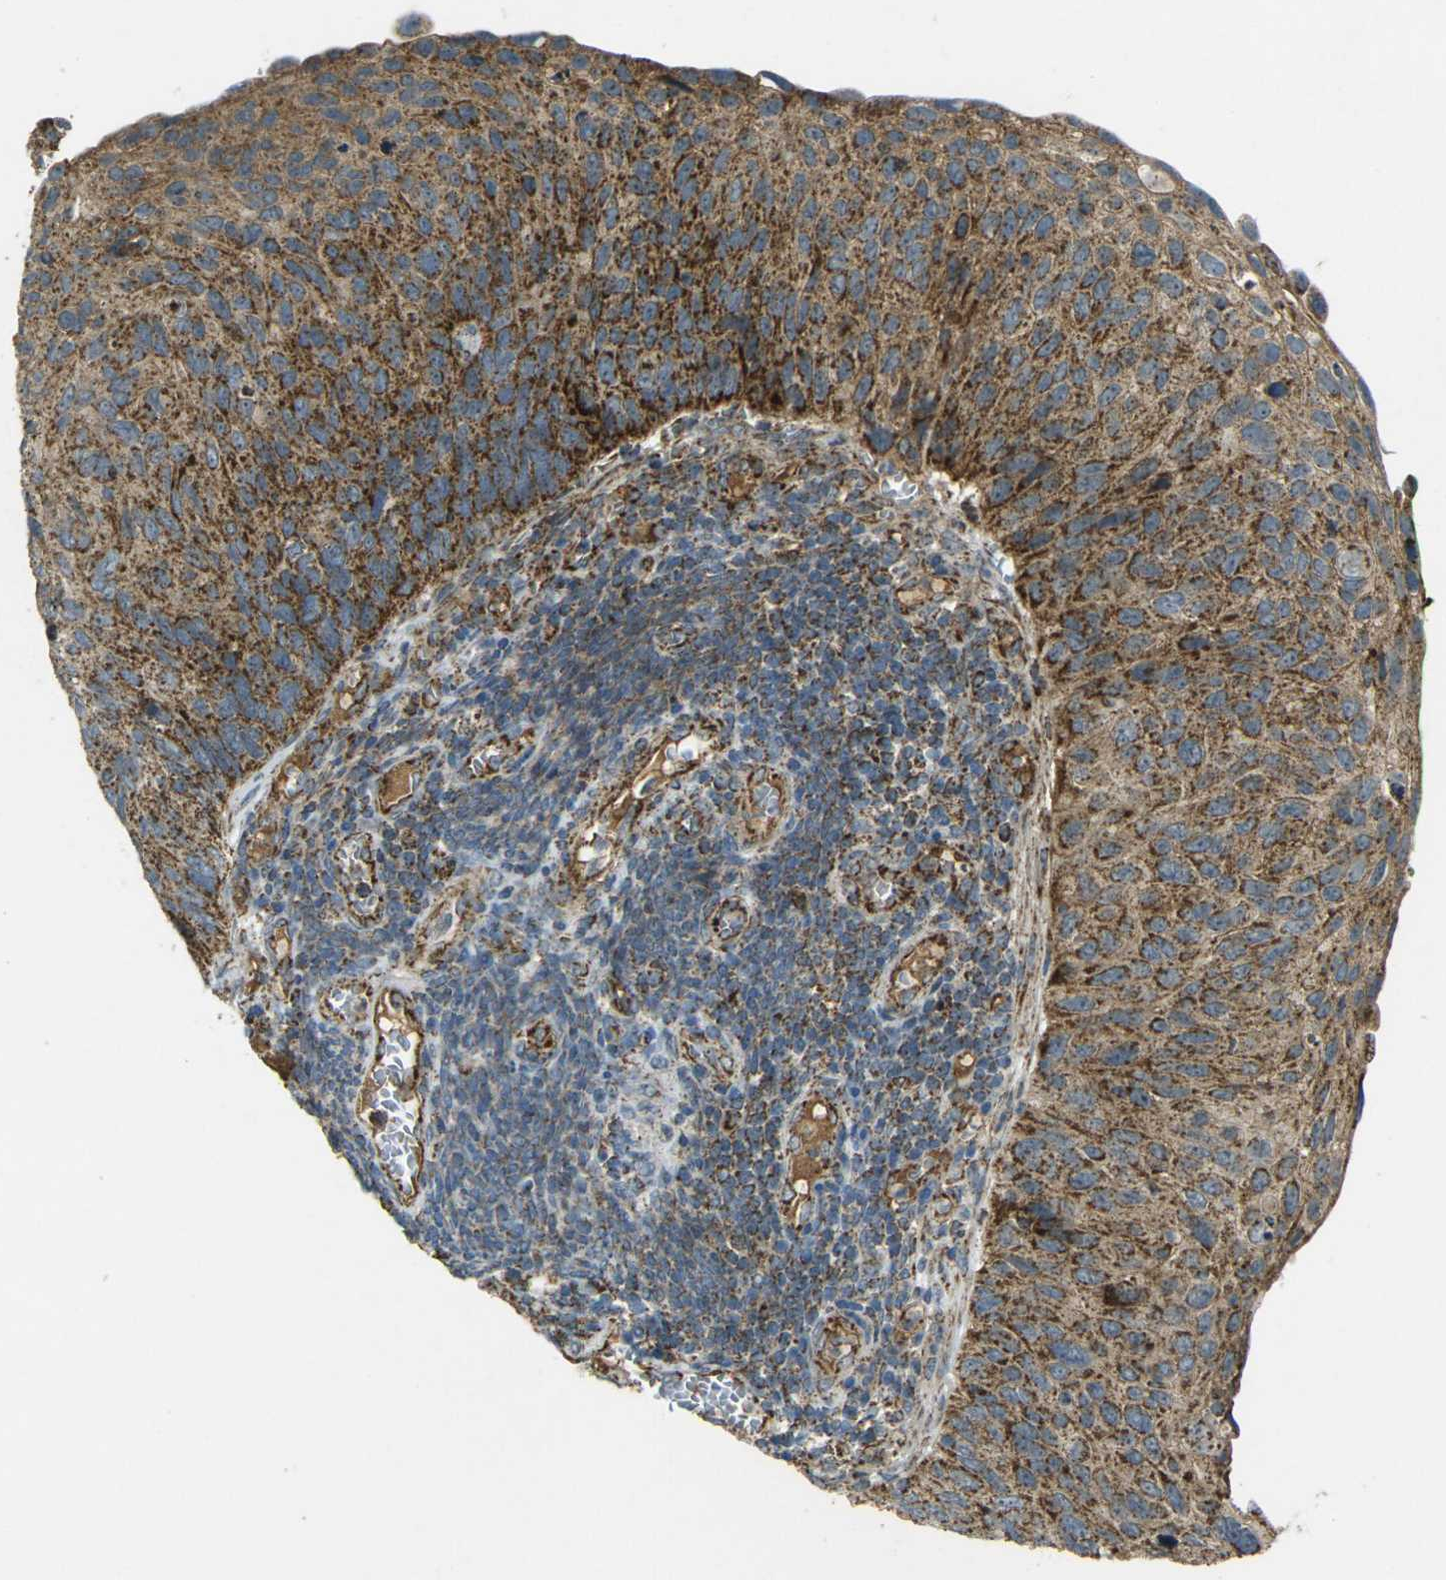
{"staining": {"intensity": "strong", "quantity": ">75%", "location": "cytoplasmic/membranous"}, "tissue": "cervical cancer", "cell_type": "Tumor cells", "image_type": "cancer", "snomed": [{"axis": "morphology", "description": "Squamous cell carcinoma, NOS"}, {"axis": "topography", "description": "Cervix"}], "caption": "Cervical cancer stained for a protein exhibits strong cytoplasmic/membranous positivity in tumor cells.", "gene": "IGF1R", "patient": {"sex": "female", "age": 70}}